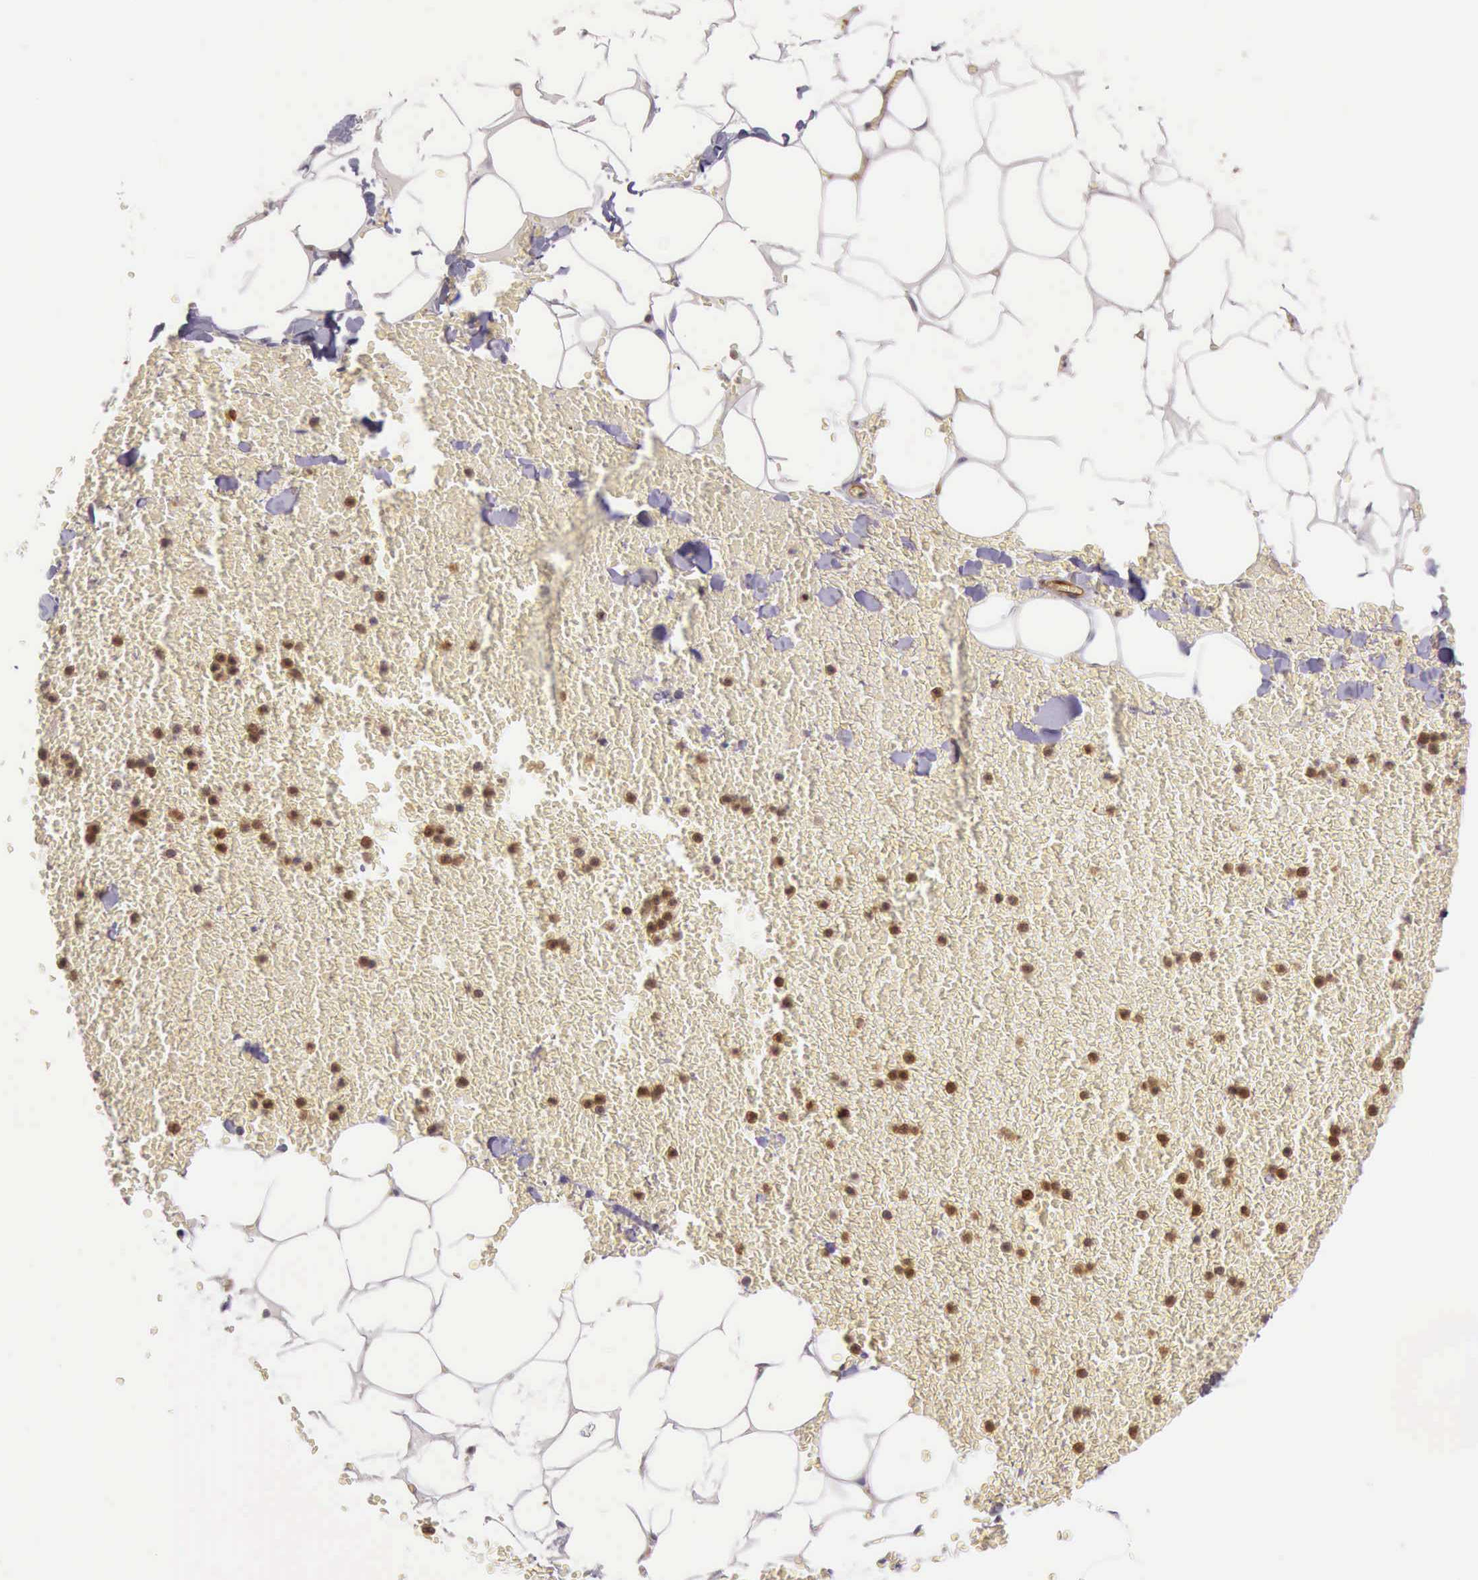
{"staining": {"intensity": "weak", "quantity": "<25%", "location": "cytoplasmic/membranous"}, "tissue": "adipose tissue", "cell_type": "Adipocytes", "image_type": "normal", "snomed": [{"axis": "morphology", "description": "Normal tissue, NOS"}, {"axis": "morphology", "description": "Inflammation, NOS"}, {"axis": "topography", "description": "Lymph node"}, {"axis": "topography", "description": "Peripheral nerve tissue"}], "caption": "The image displays no staining of adipocytes in benign adipose tissue. (Stains: DAB immunohistochemistry (IHC) with hematoxylin counter stain, Microscopy: brightfield microscopy at high magnification).", "gene": "ARHGAP4", "patient": {"sex": "male", "age": 52}}